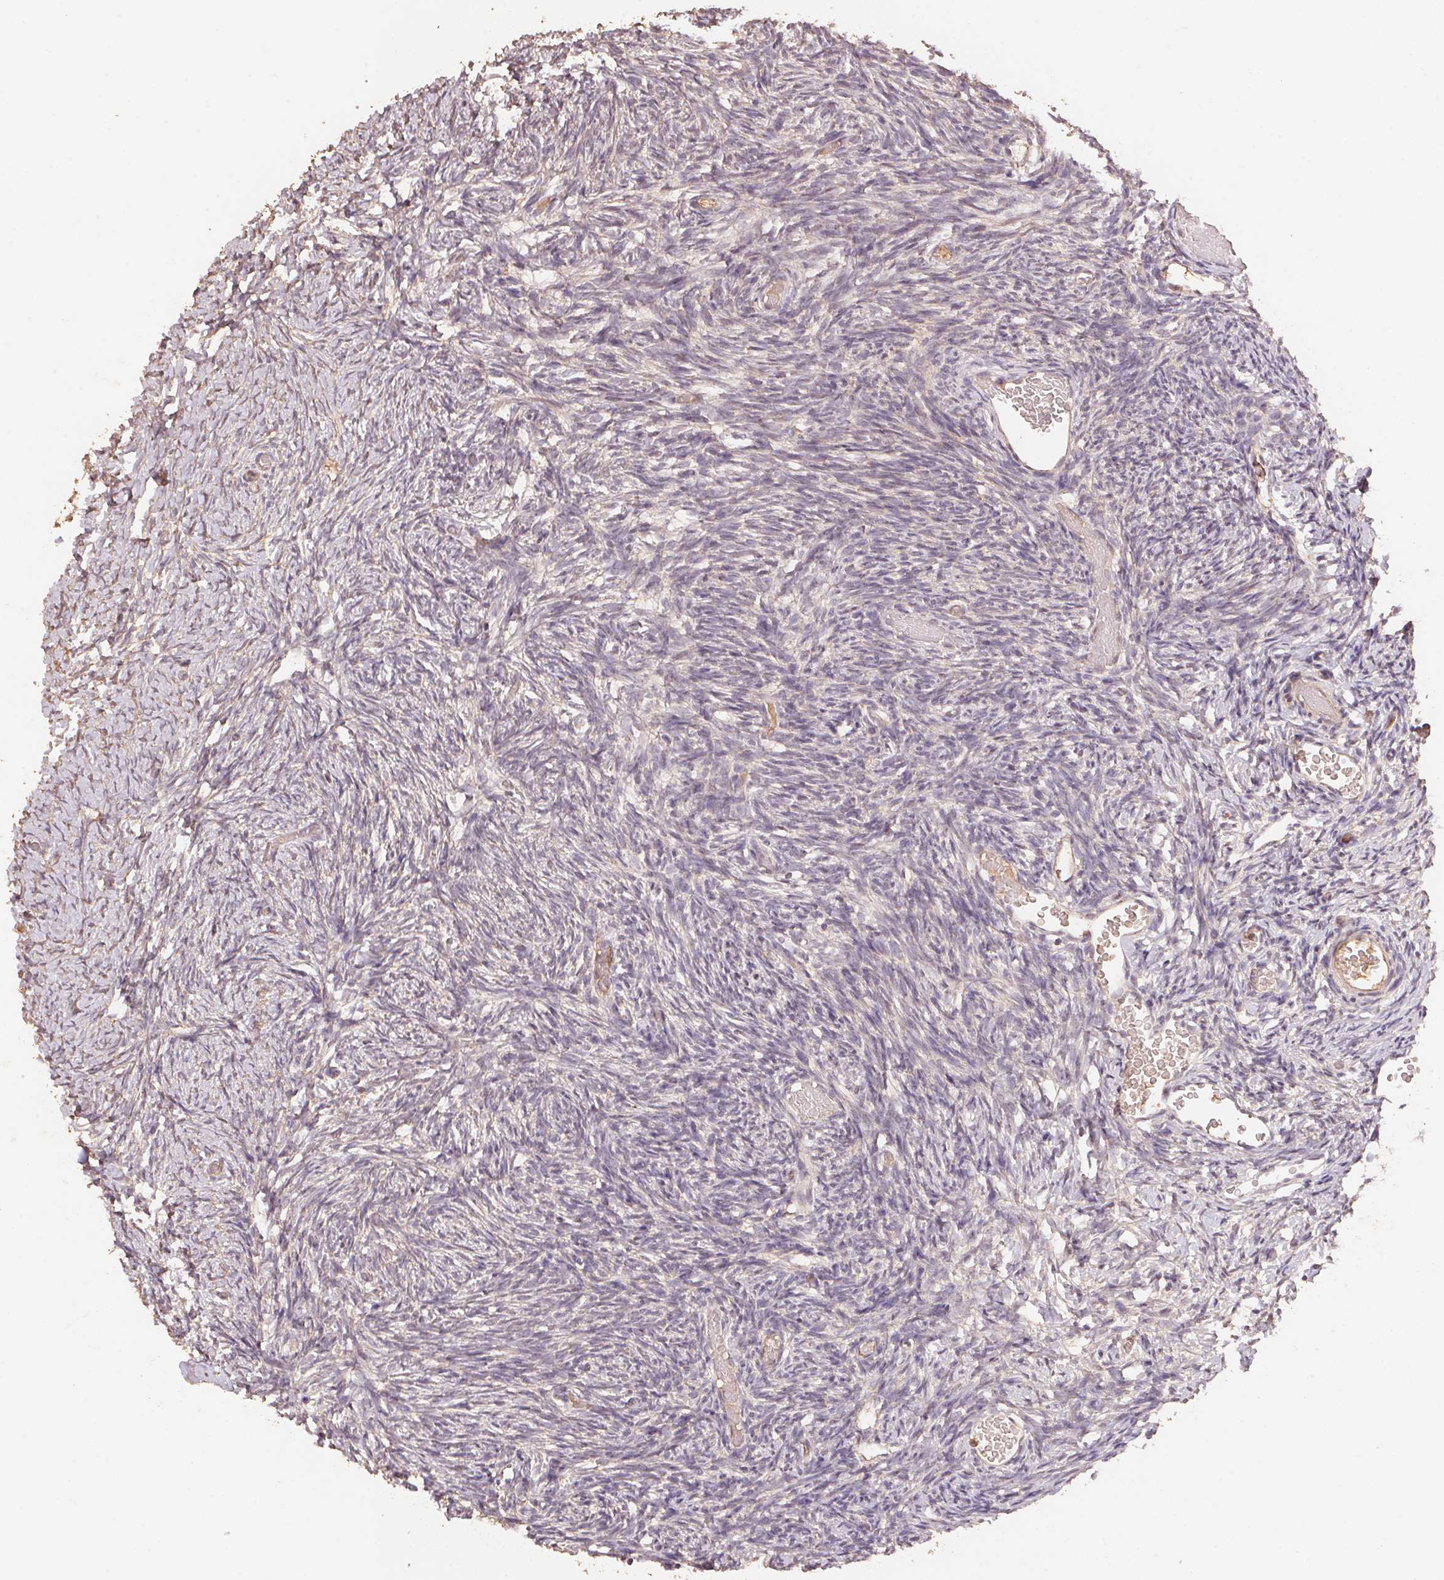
{"staining": {"intensity": "negative", "quantity": "none", "location": "none"}, "tissue": "ovary", "cell_type": "Ovarian stroma cells", "image_type": "normal", "snomed": [{"axis": "morphology", "description": "Normal tissue, NOS"}, {"axis": "topography", "description": "Ovary"}], "caption": "Immunohistochemistry image of unremarkable ovary: ovary stained with DAB (3,3'-diaminobenzidine) displays no significant protein expression in ovarian stroma cells. The staining is performed using DAB brown chromogen with nuclei counter-stained in using hematoxylin.", "gene": "CENPF", "patient": {"sex": "female", "age": 39}}